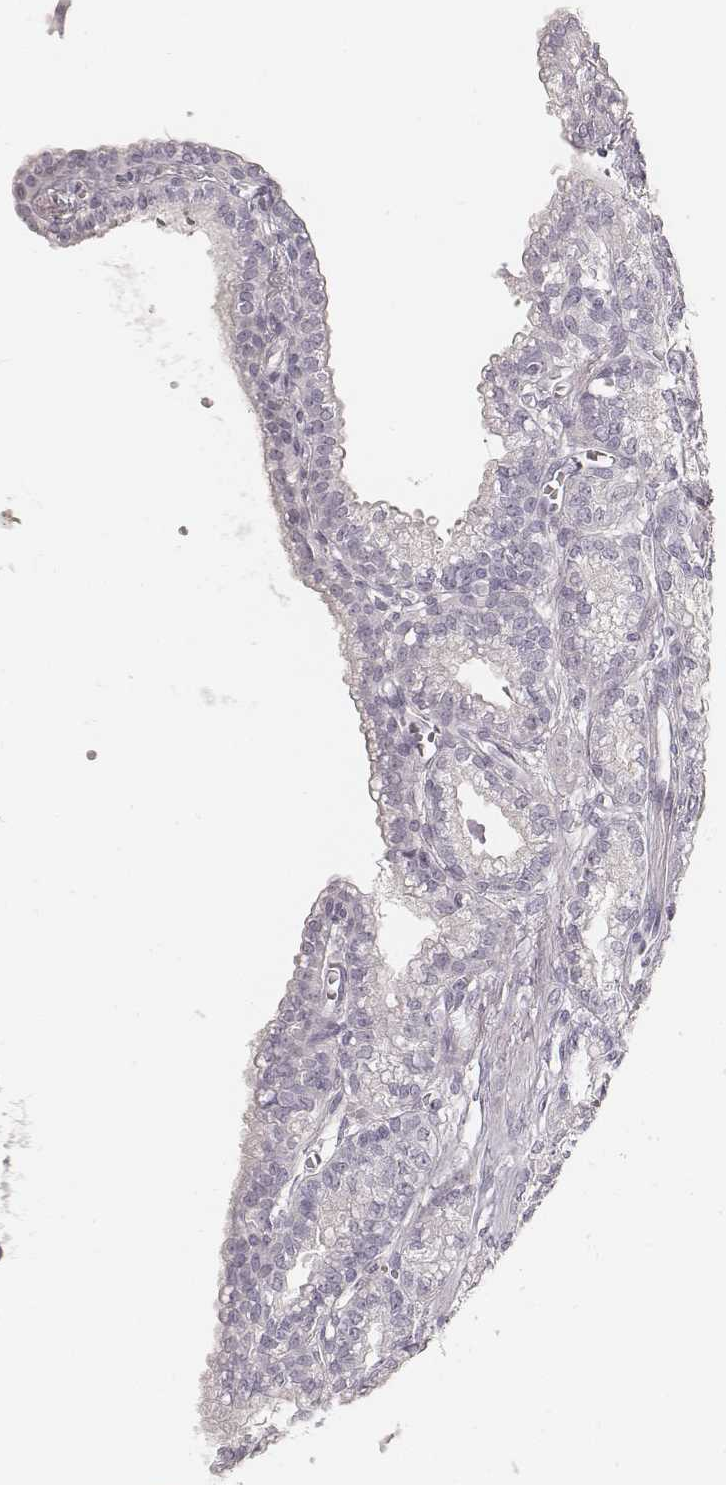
{"staining": {"intensity": "negative", "quantity": "none", "location": "none"}, "tissue": "seminal vesicle", "cell_type": "Glandular cells", "image_type": "normal", "snomed": [{"axis": "morphology", "description": "Normal tissue, NOS"}, {"axis": "morphology", "description": "Urothelial carcinoma, NOS"}, {"axis": "topography", "description": "Urinary bladder"}, {"axis": "topography", "description": "Seminal veicle"}], "caption": "IHC photomicrograph of normal human seminal vesicle stained for a protein (brown), which exhibits no positivity in glandular cells. The staining is performed using DAB brown chromogen with nuclei counter-stained in using hematoxylin.", "gene": "HNF4G", "patient": {"sex": "male", "age": 76}}